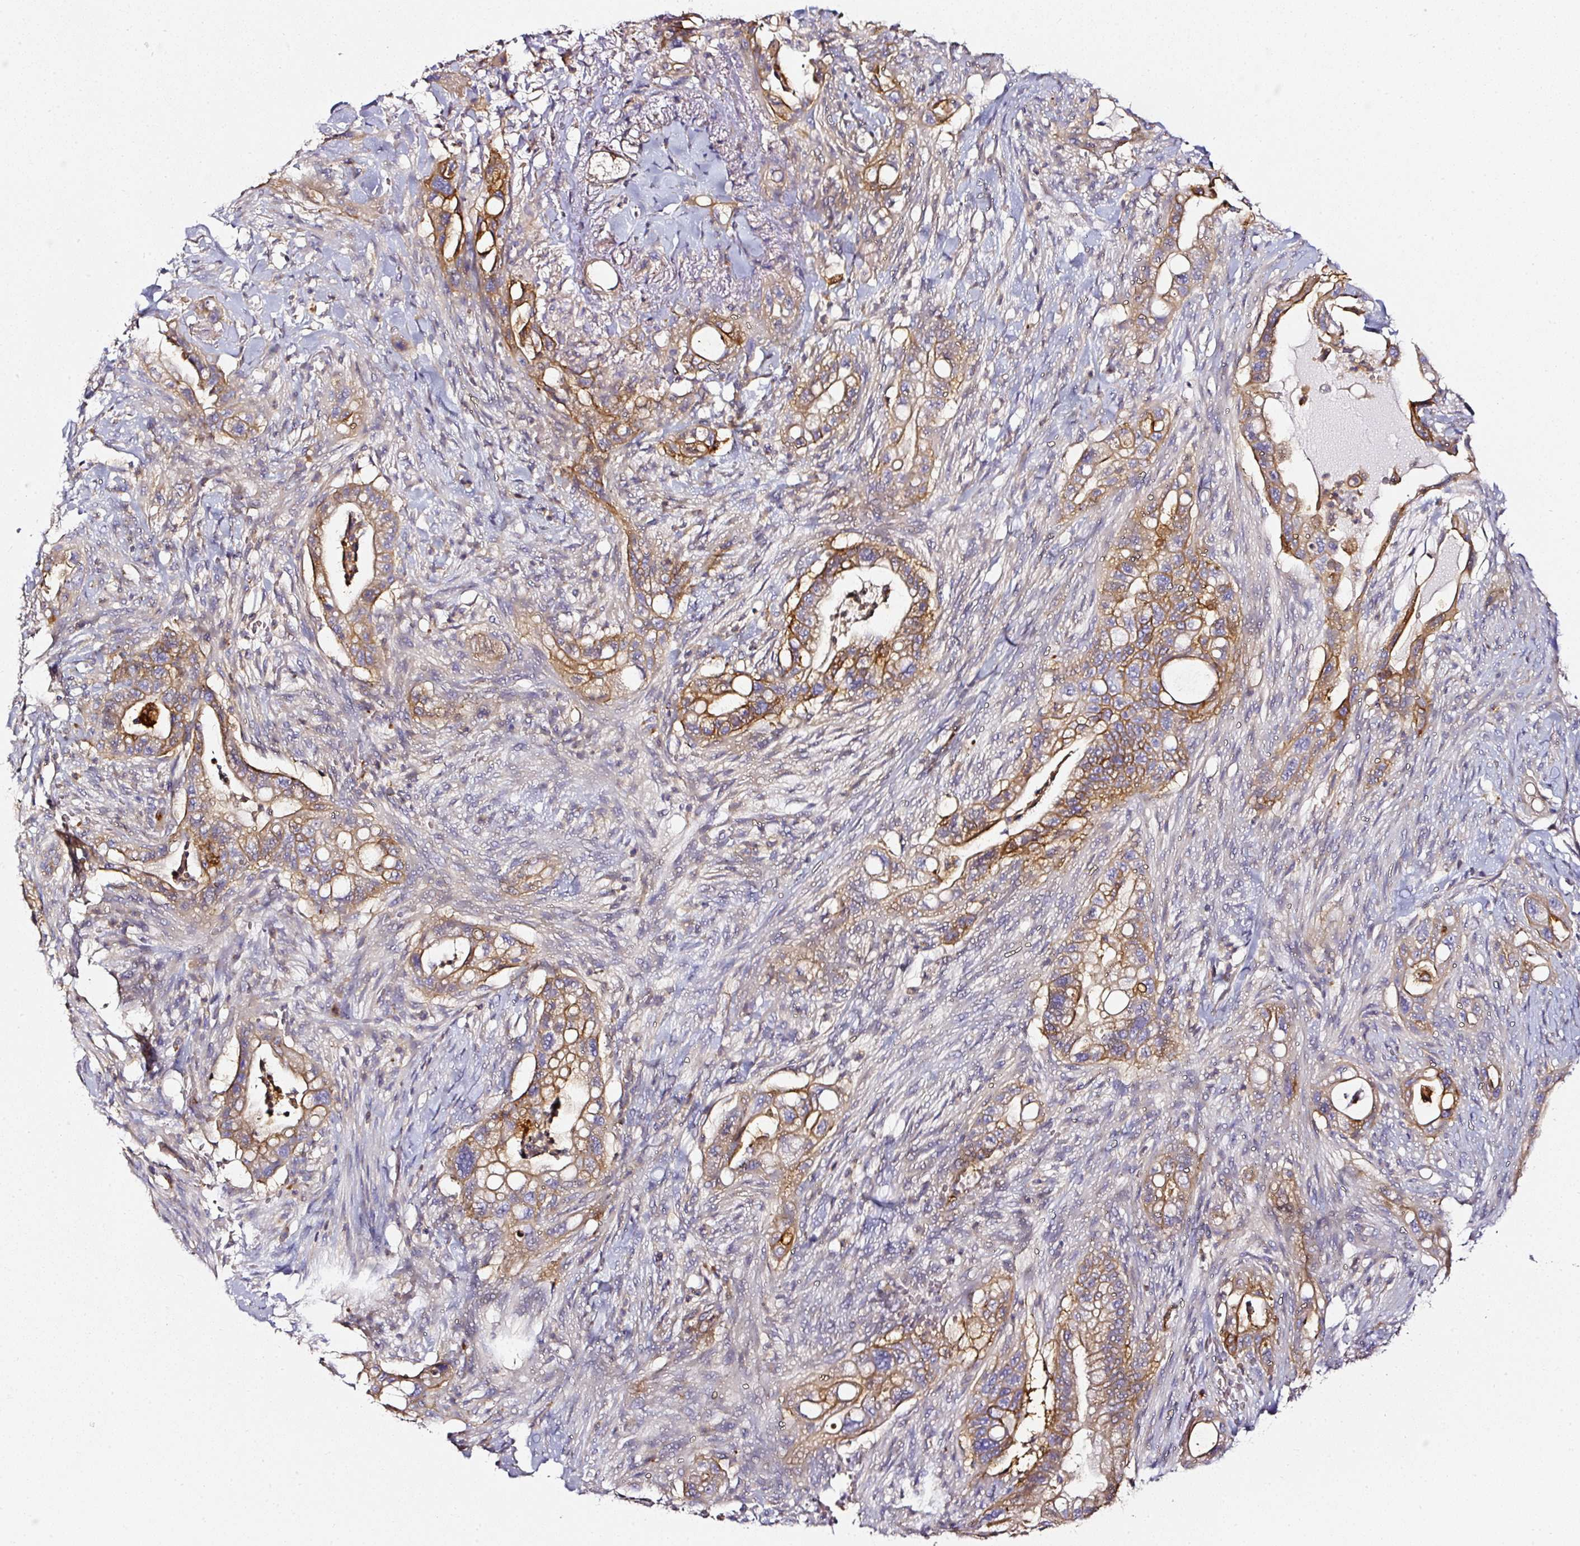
{"staining": {"intensity": "strong", "quantity": "25%-75%", "location": "cytoplasmic/membranous"}, "tissue": "pancreatic cancer", "cell_type": "Tumor cells", "image_type": "cancer", "snomed": [{"axis": "morphology", "description": "Adenocarcinoma, NOS"}, {"axis": "topography", "description": "Pancreas"}], "caption": "This is an image of immunohistochemistry staining of pancreatic cancer (adenocarcinoma), which shows strong expression in the cytoplasmic/membranous of tumor cells.", "gene": "CD47", "patient": {"sex": "male", "age": 44}}